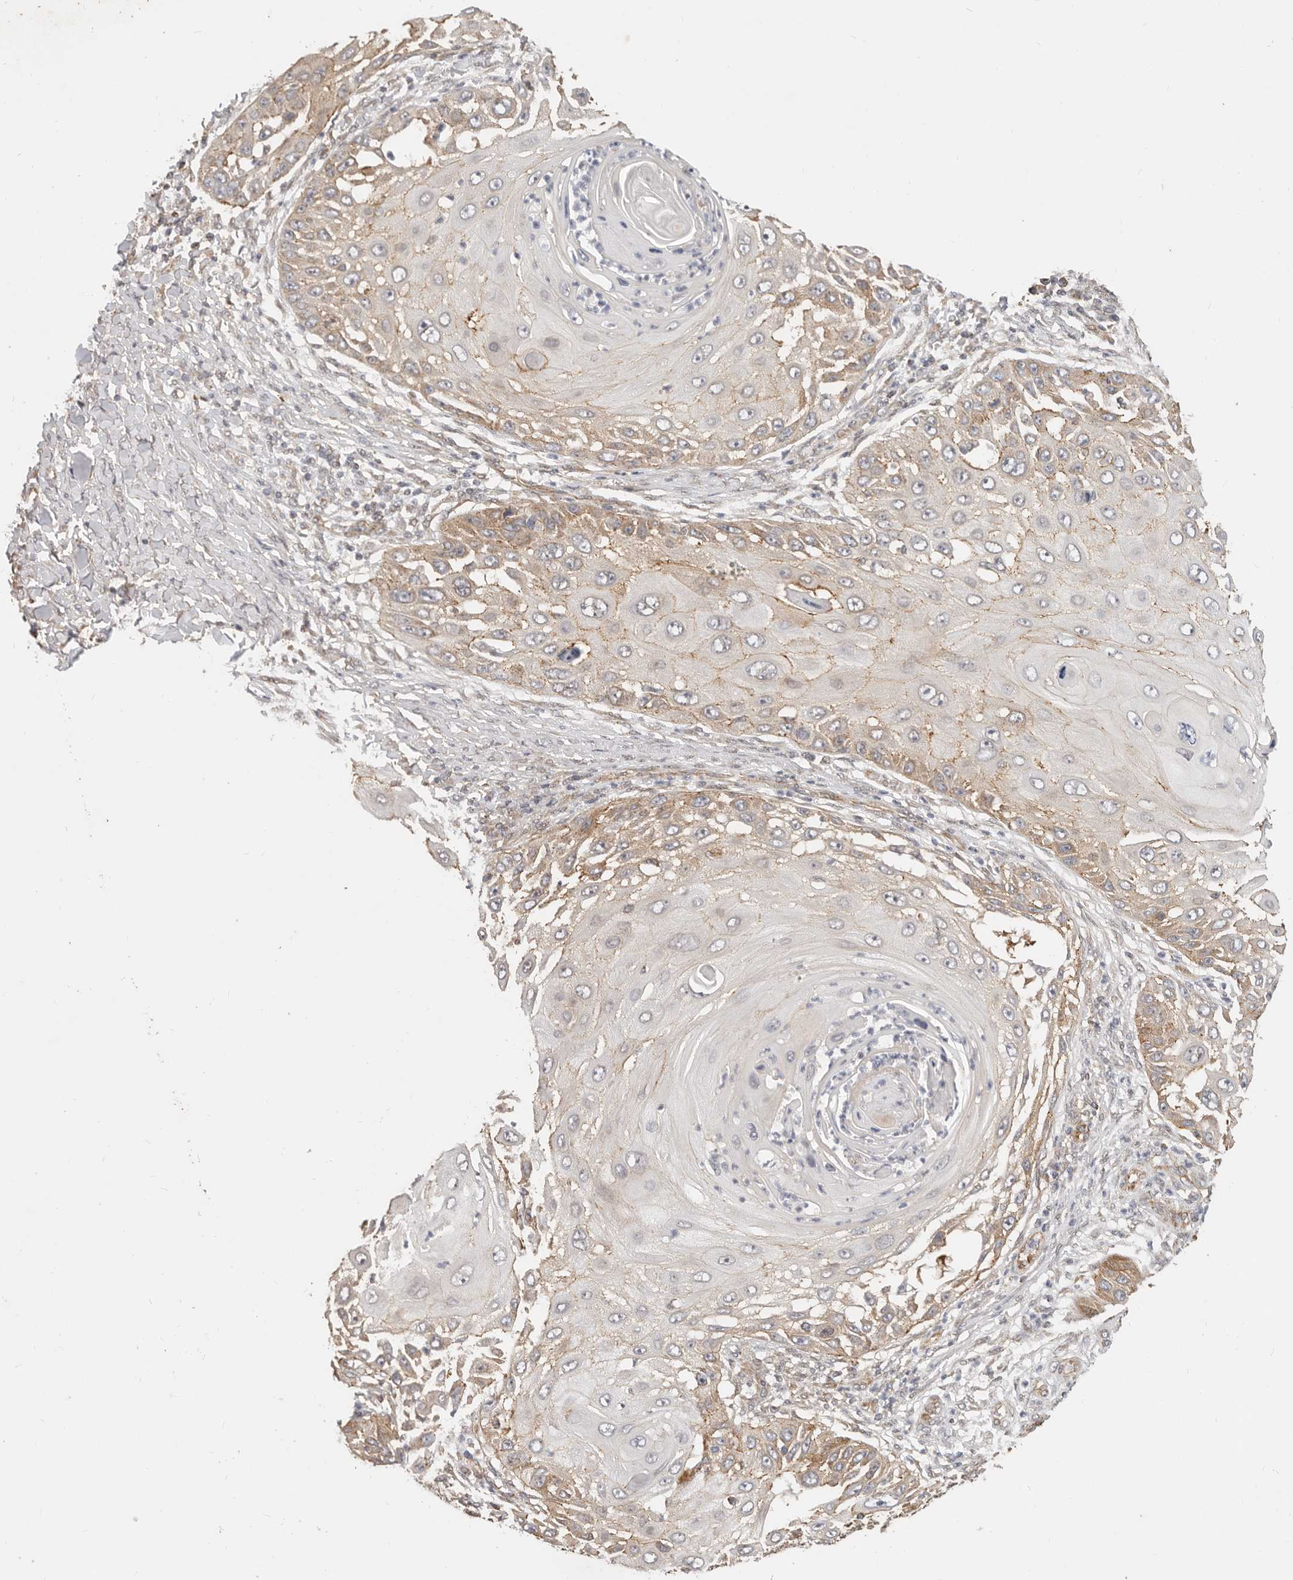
{"staining": {"intensity": "moderate", "quantity": "25%-75%", "location": "cytoplasmic/membranous"}, "tissue": "skin cancer", "cell_type": "Tumor cells", "image_type": "cancer", "snomed": [{"axis": "morphology", "description": "Squamous cell carcinoma, NOS"}, {"axis": "topography", "description": "Skin"}], "caption": "The photomicrograph exhibits staining of skin cancer (squamous cell carcinoma), revealing moderate cytoplasmic/membranous protein expression (brown color) within tumor cells.", "gene": "USP49", "patient": {"sex": "female", "age": 44}}